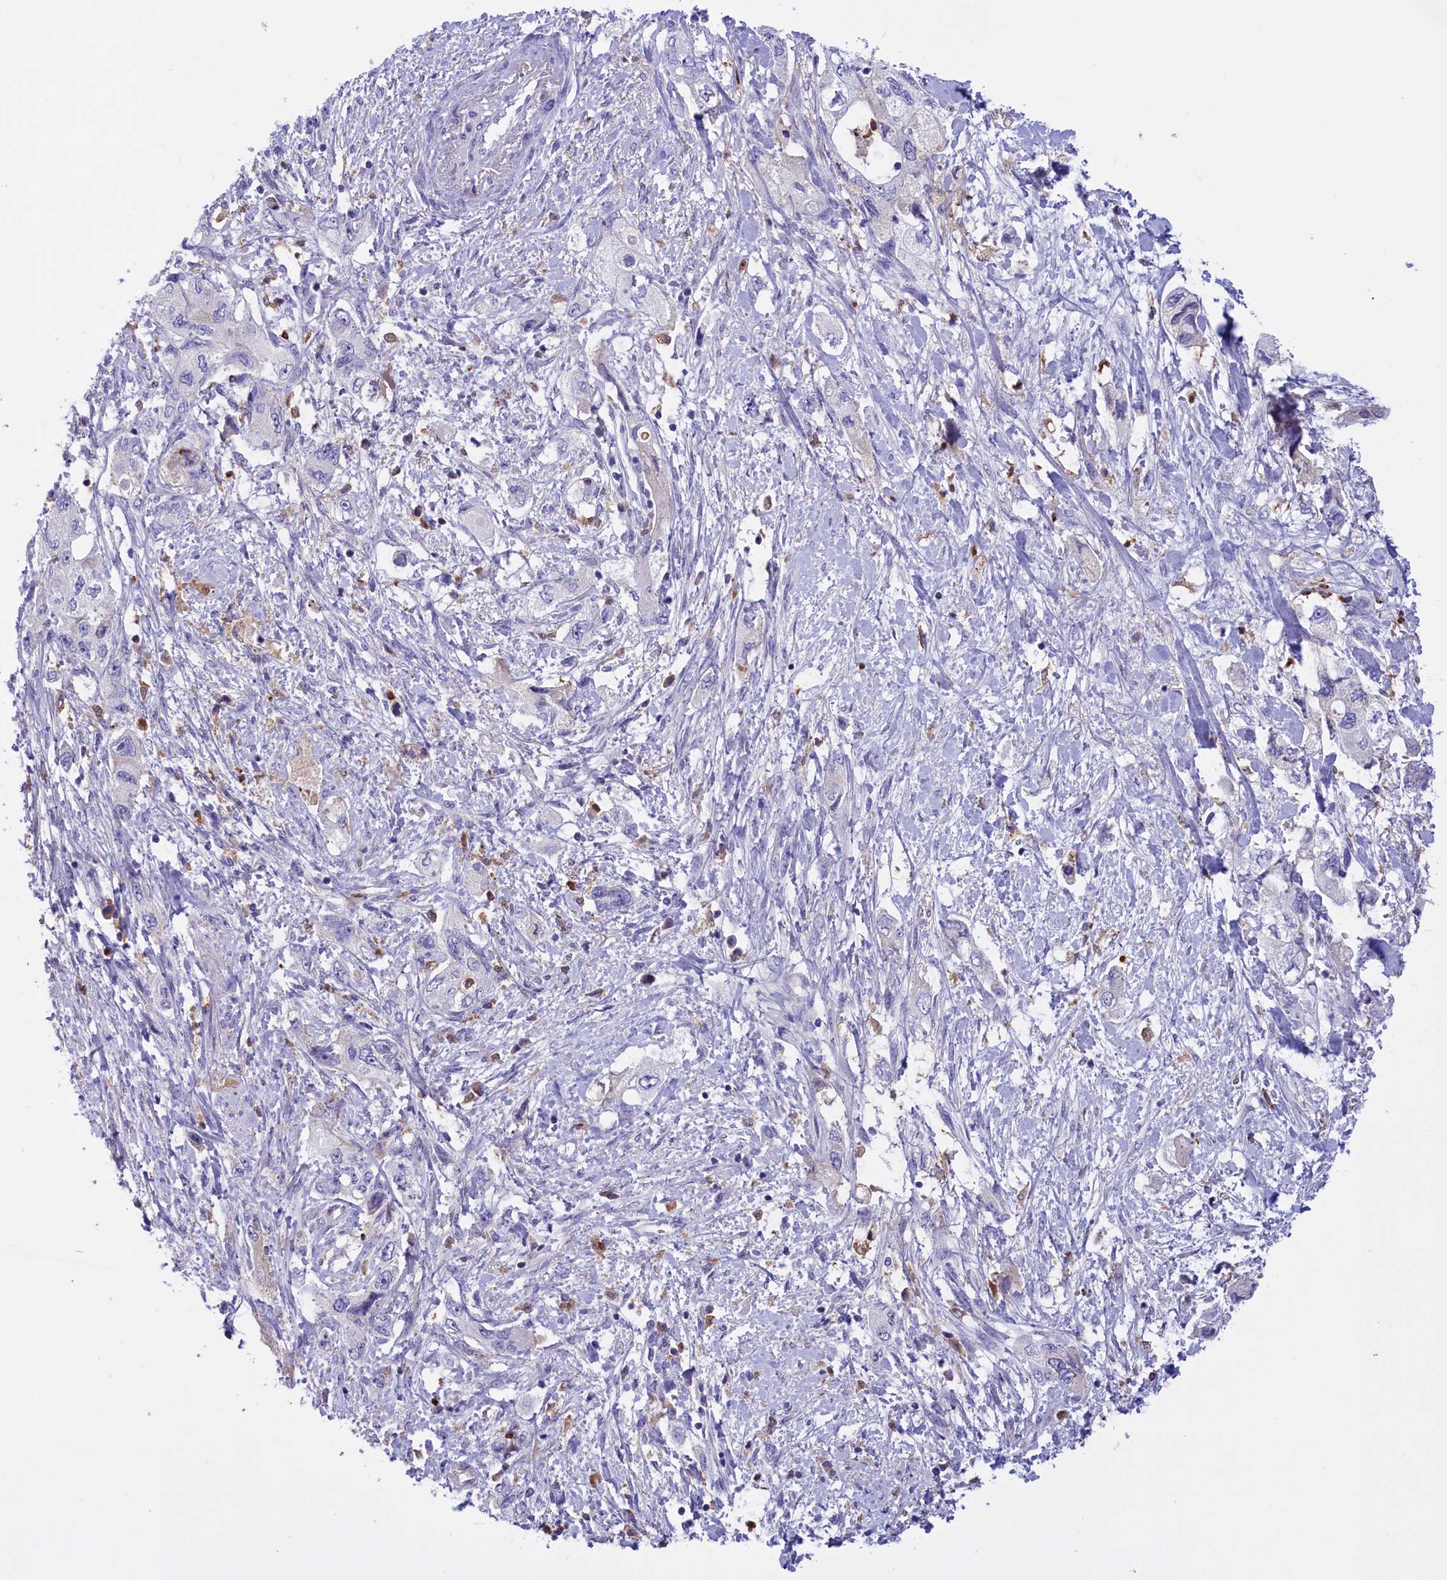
{"staining": {"intensity": "negative", "quantity": "none", "location": "none"}, "tissue": "pancreatic cancer", "cell_type": "Tumor cells", "image_type": "cancer", "snomed": [{"axis": "morphology", "description": "Adenocarcinoma, NOS"}, {"axis": "topography", "description": "Pancreas"}], "caption": "Pancreatic cancer stained for a protein using immunohistochemistry exhibits no staining tumor cells.", "gene": "FAM149B1", "patient": {"sex": "female", "age": 73}}